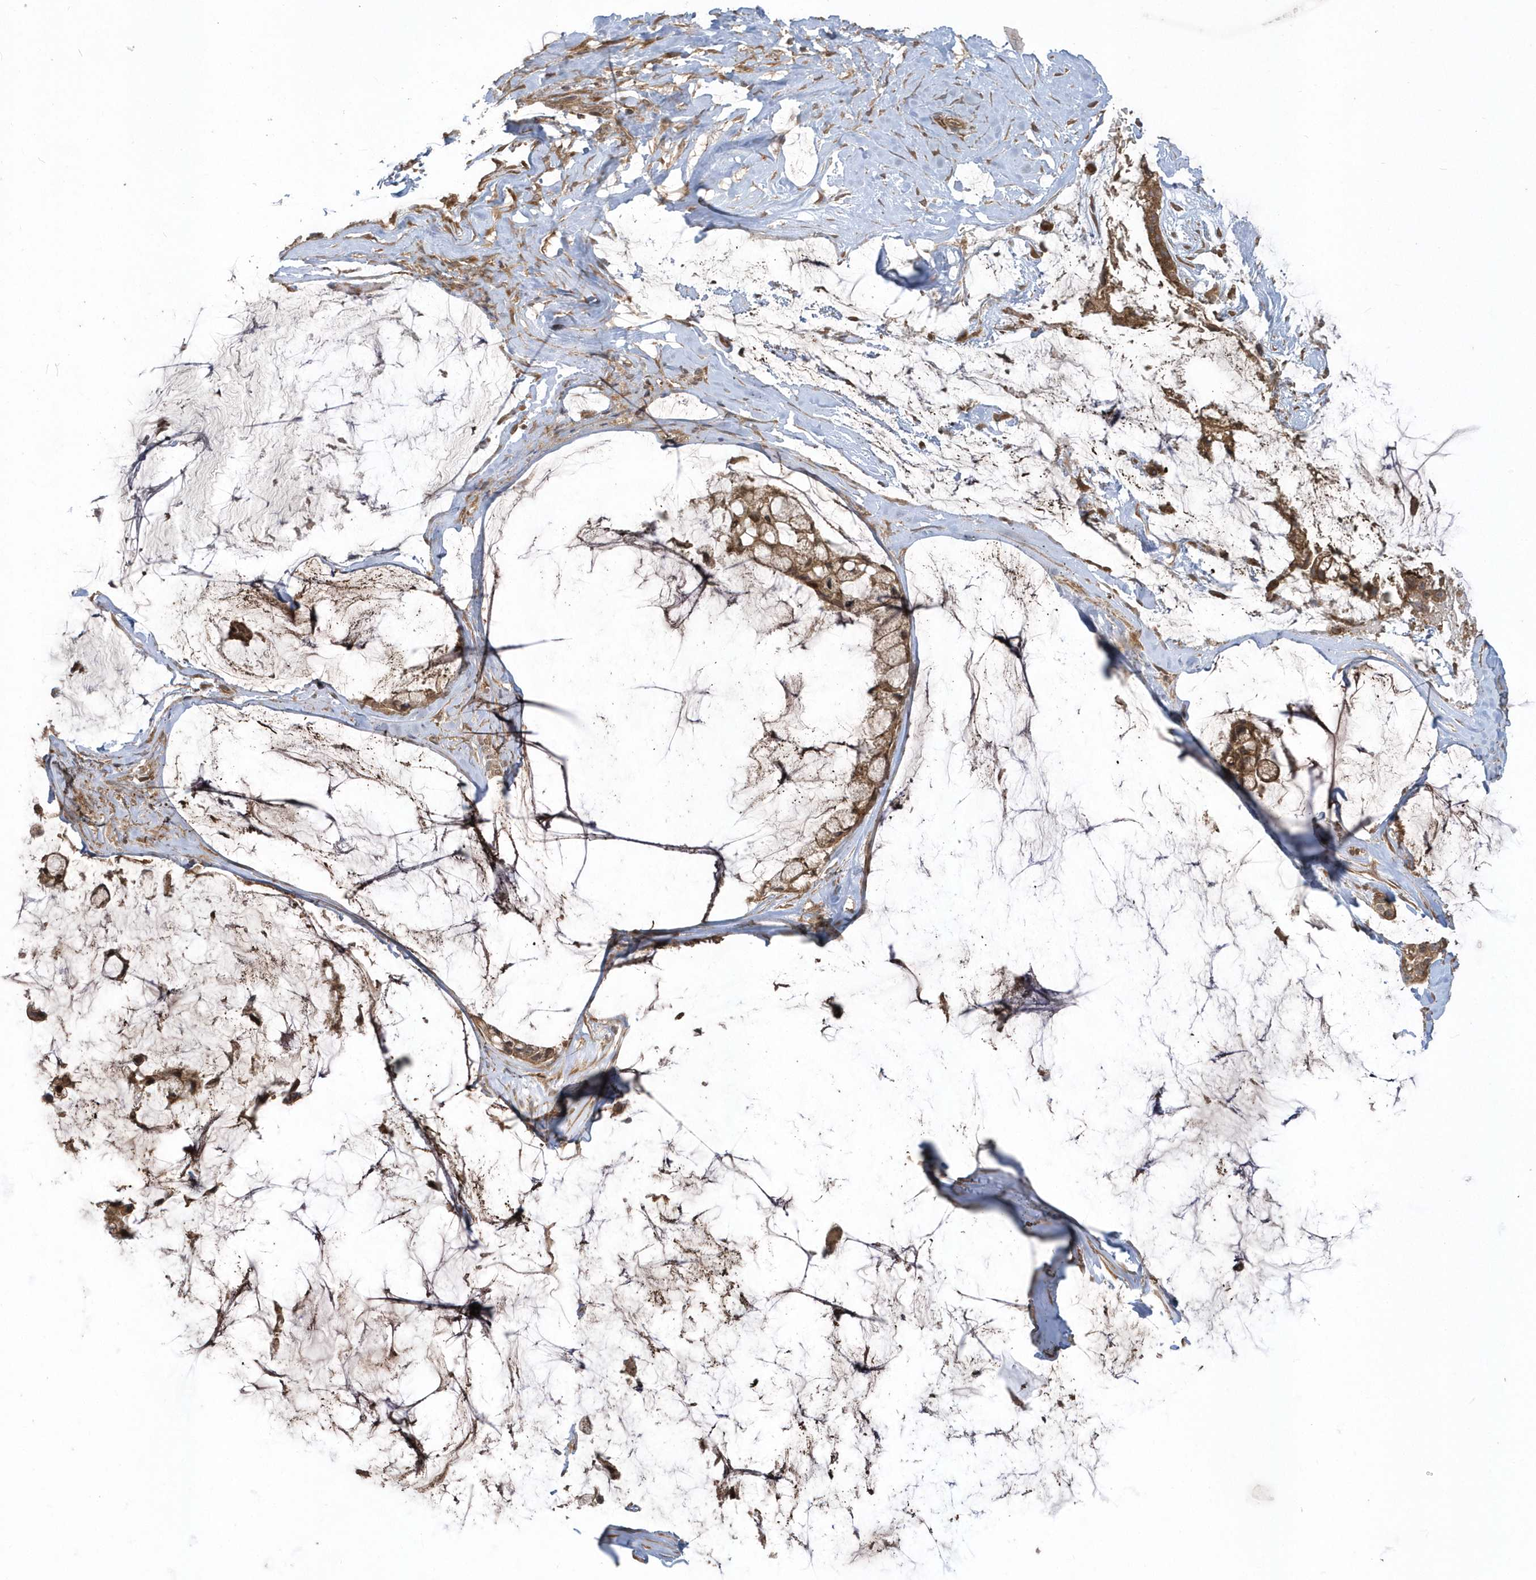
{"staining": {"intensity": "moderate", "quantity": ">75%", "location": "cytoplasmic/membranous"}, "tissue": "ovarian cancer", "cell_type": "Tumor cells", "image_type": "cancer", "snomed": [{"axis": "morphology", "description": "Cystadenocarcinoma, mucinous, NOS"}, {"axis": "topography", "description": "Ovary"}], "caption": "The histopathology image shows staining of ovarian cancer (mucinous cystadenocarcinoma), revealing moderate cytoplasmic/membranous protein positivity (brown color) within tumor cells. (Stains: DAB in brown, nuclei in blue, Microscopy: brightfield microscopy at high magnification).", "gene": "HERPUD1", "patient": {"sex": "female", "age": 39}}